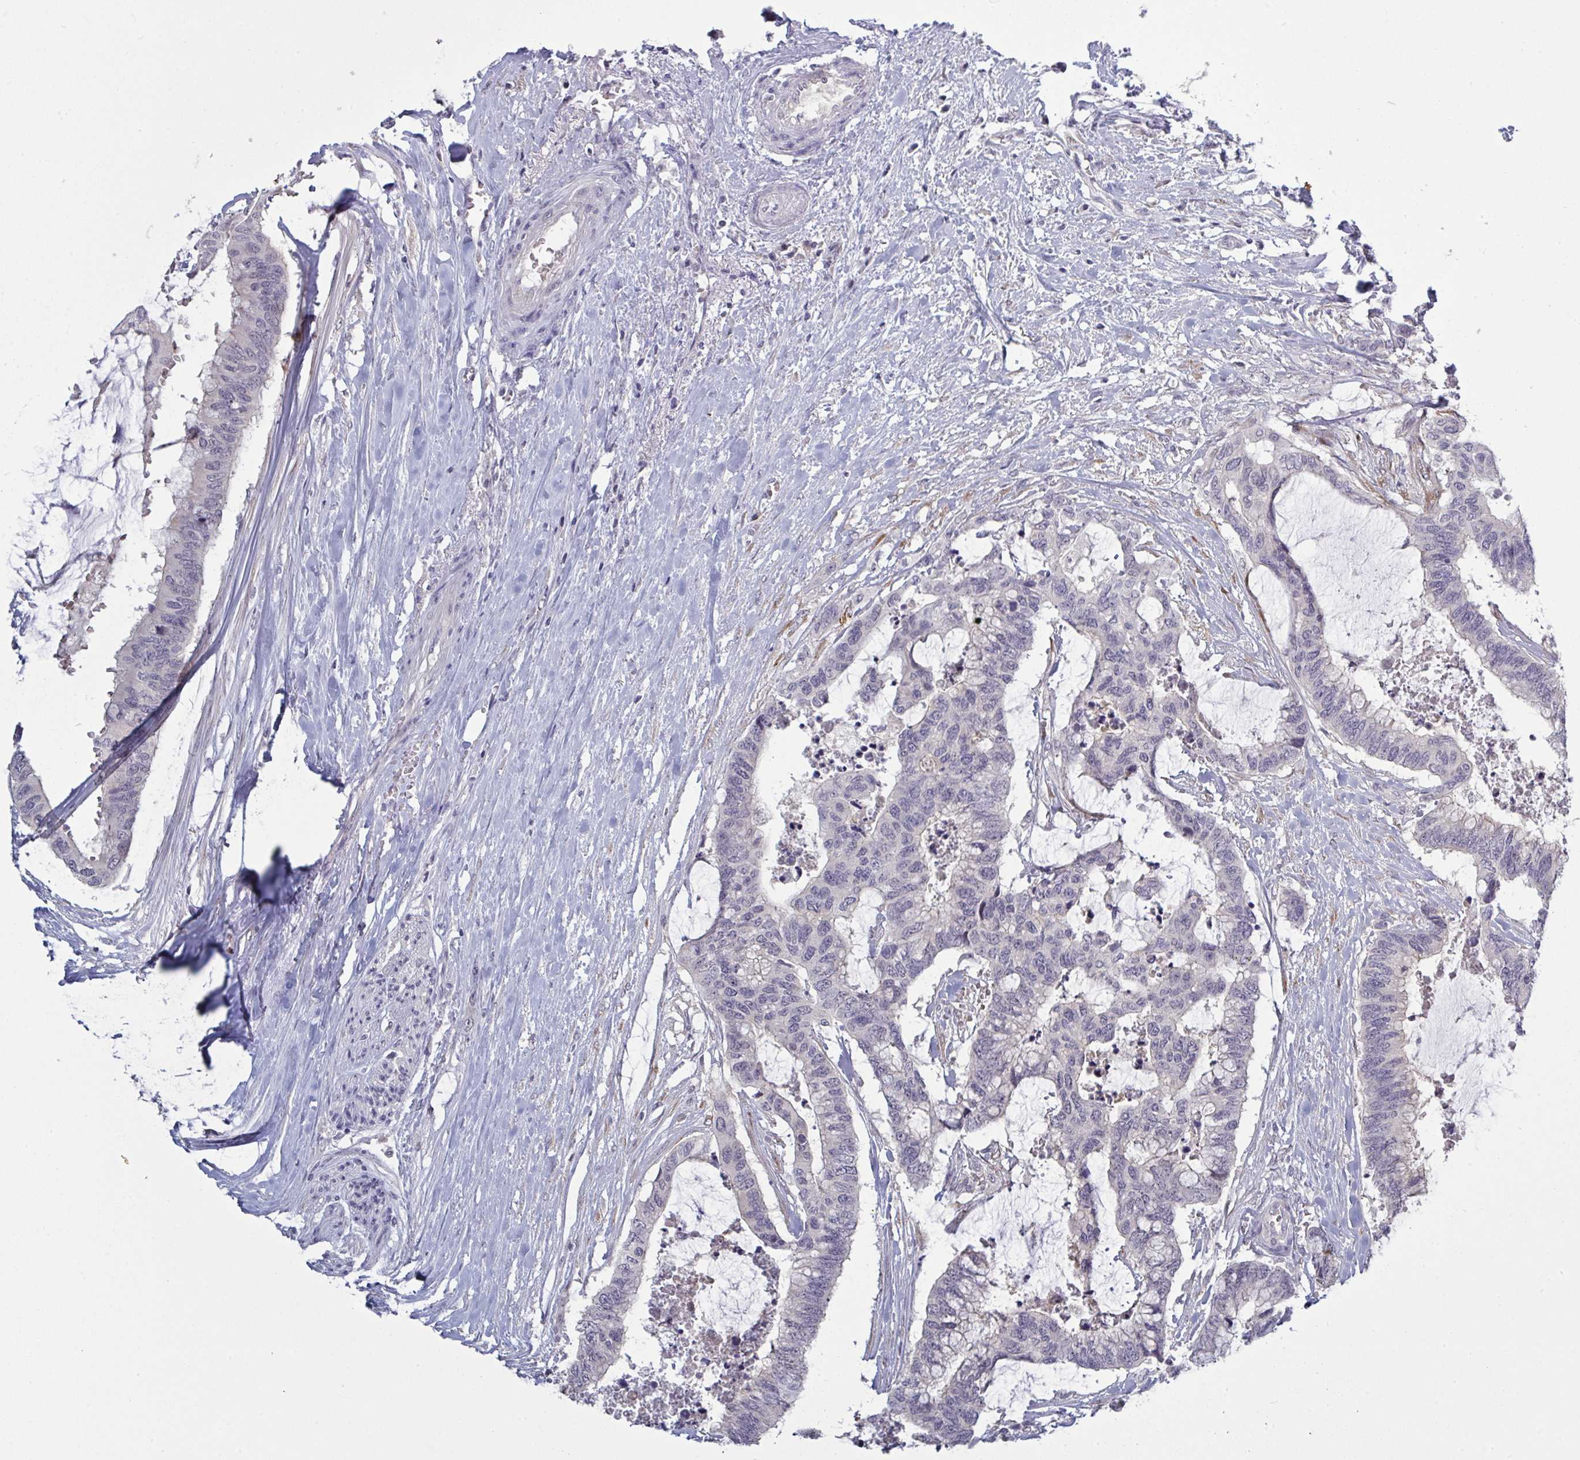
{"staining": {"intensity": "weak", "quantity": "<25%", "location": "cytoplasmic/membranous"}, "tissue": "colorectal cancer", "cell_type": "Tumor cells", "image_type": "cancer", "snomed": [{"axis": "morphology", "description": "Adenocarcinoma, NOS"}, {"axis": "topography", "description": "Rectum"}], "caption": "Immunohistochemical staining of colorectal adenocarcinoma exhibits no significant expression in tumor cells.", "gene": "ZNF784", "patient": {"sex": "female", "age": 59}}